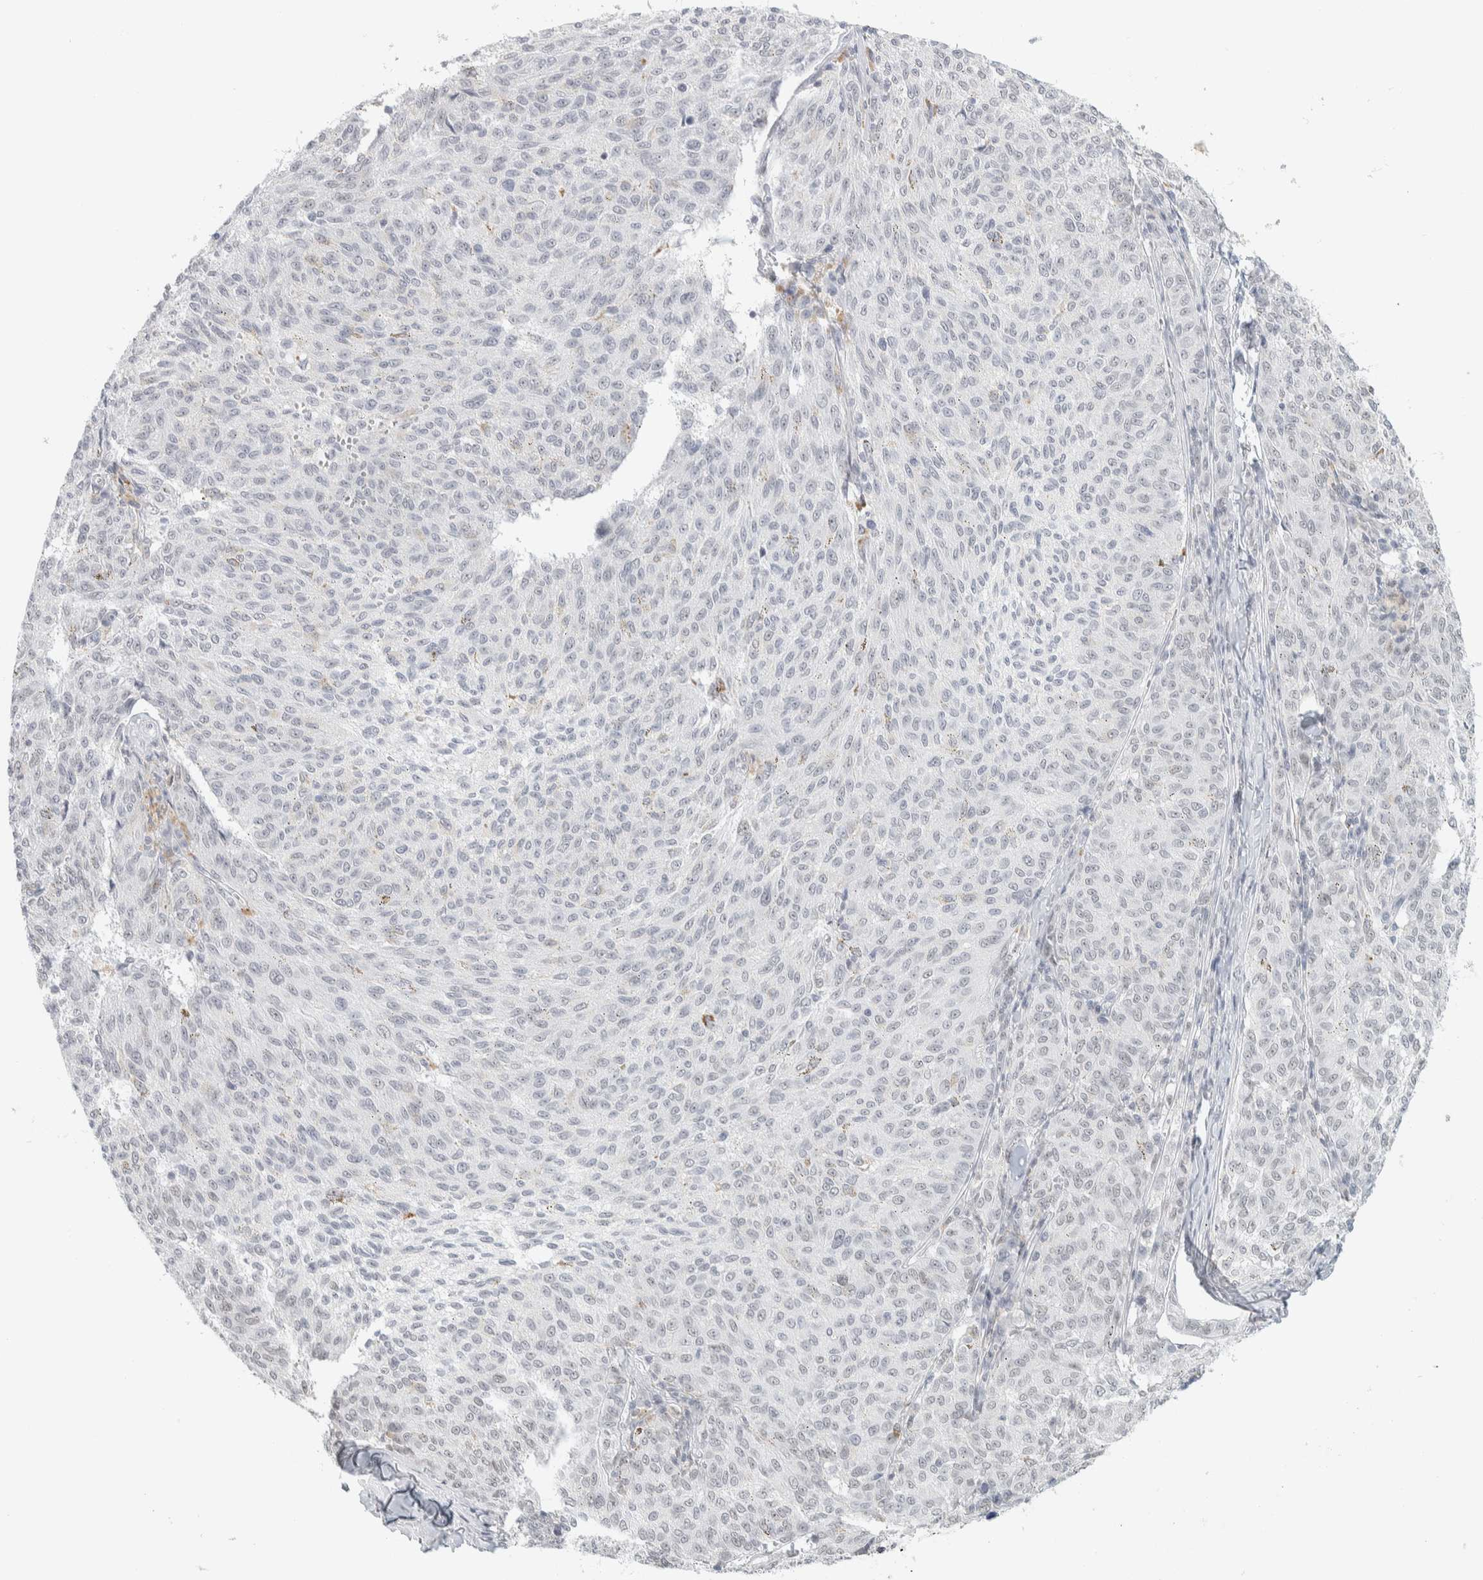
{"staining": {"intensity": "negative", "quantity": "none", "location": "none"}, "tissue": "melanoma", "cell_type": "Tumor cells", "image_type": "cancer", "snomed": [{"axis": "morphology", "description": "Malignant melanoma, NOS"}, {"axis": "topography", "description": "Skin"}], "caption": "This is an IHC image of human malignant melanoma. There is no positivity in tumor cells.", "gene": "CDH17", "patient": {"sex": "female", "age": 72}}